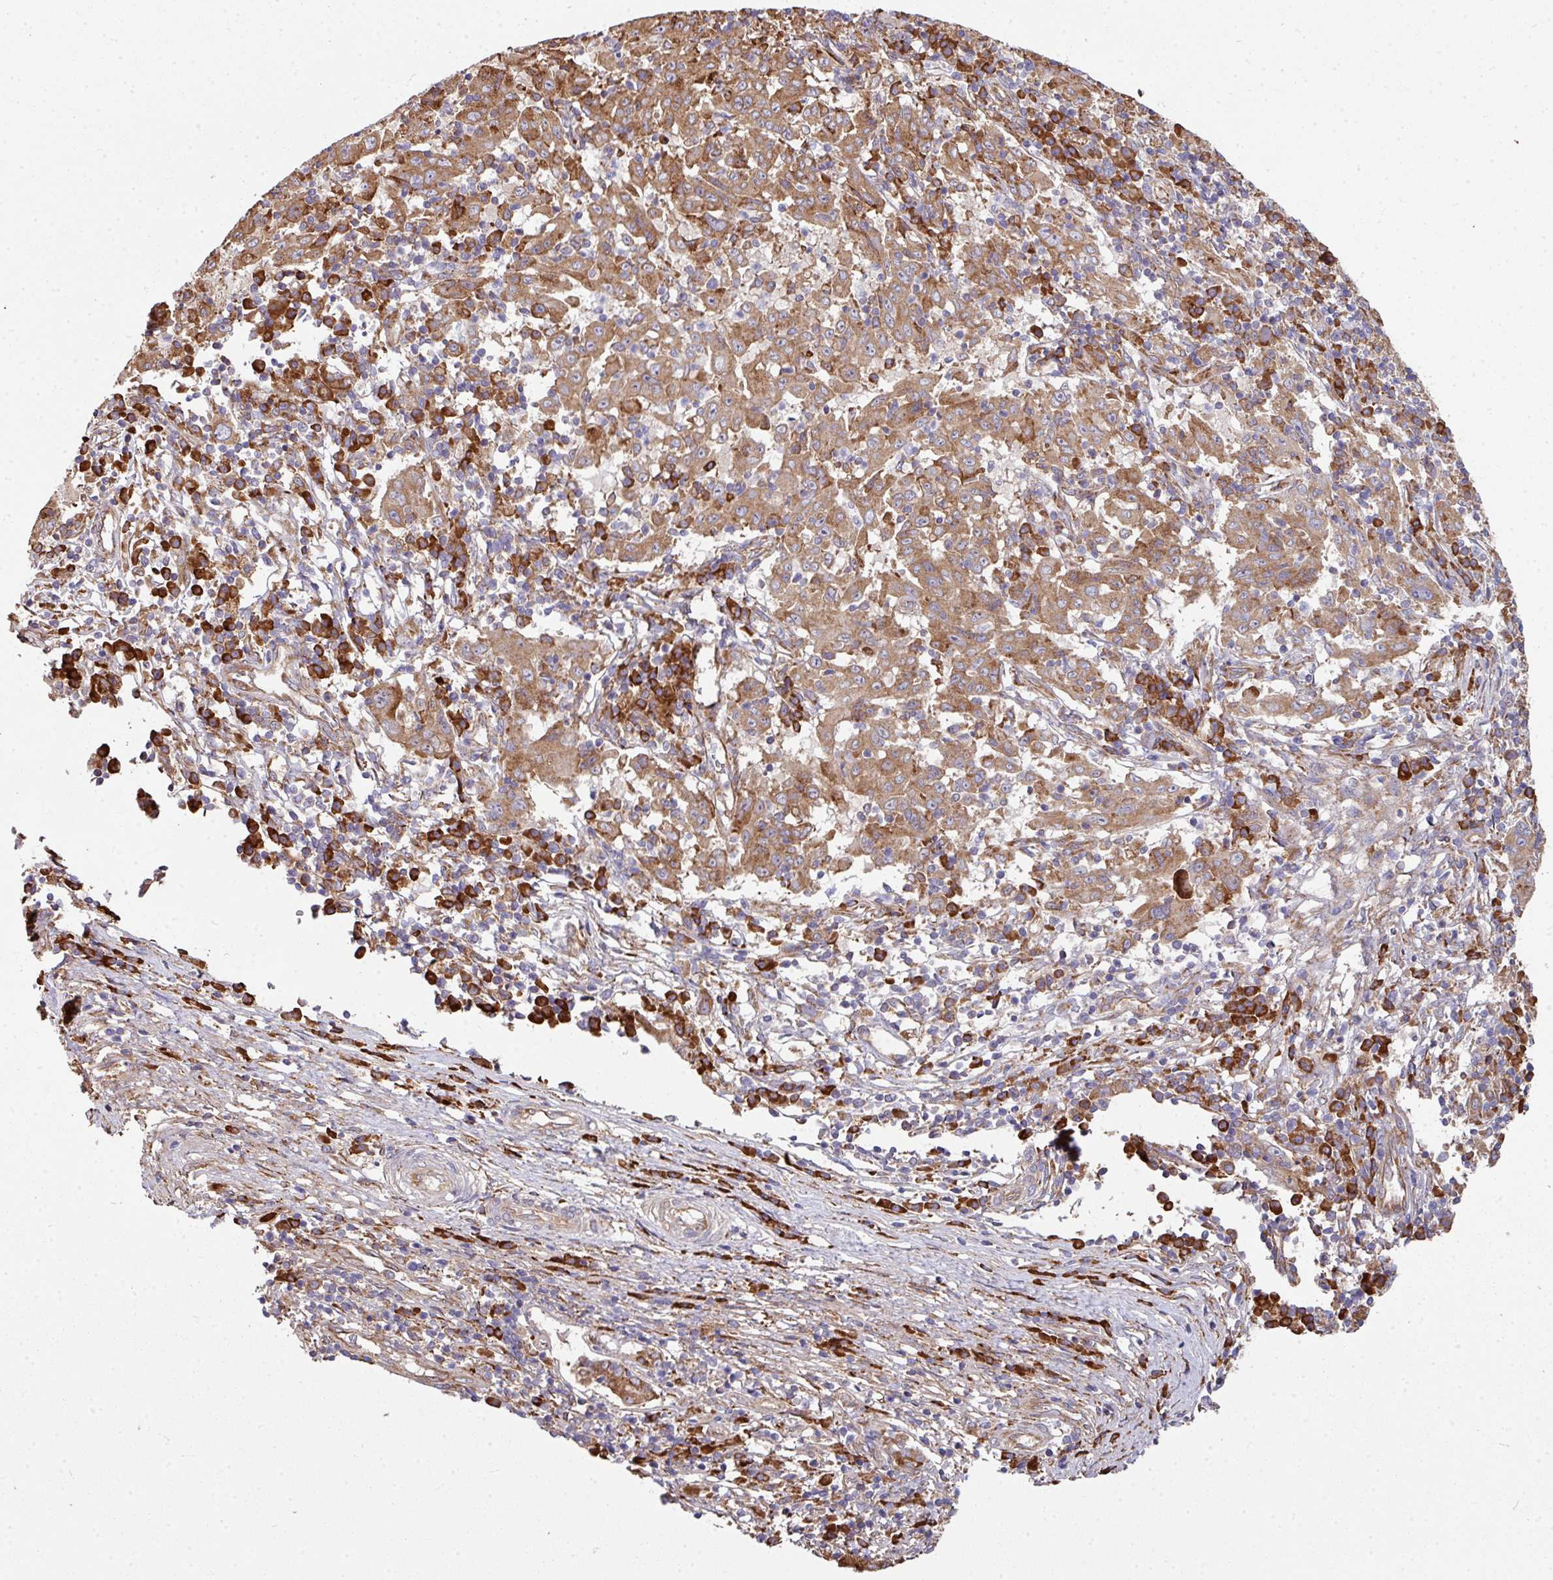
{"staining": {"intensity": "moderate", "quantity": ">75%", "location": "cytoplasmic/membranous"}, "tissue": "pancreatic cancer", "cell_type": "Tumor cells", "image_type": "cancer", "snomed": [{"axis": "morphology", "description": "Adenocarcinoma, NOS"}, {"axis": "topography", "description": "Pancreas"}], "caption": "A high-resolution histopathology image shows IHC staining of pancreatic cancer (adenocarcinoma), which displays moderate cytoplasmic/membranous positivity in about >75% of tumor cells. (Brightfield microscopy of DAB IHC at high magnification).", "gene": "FAT4", "patient": {"sex": "male", "age": 63}}